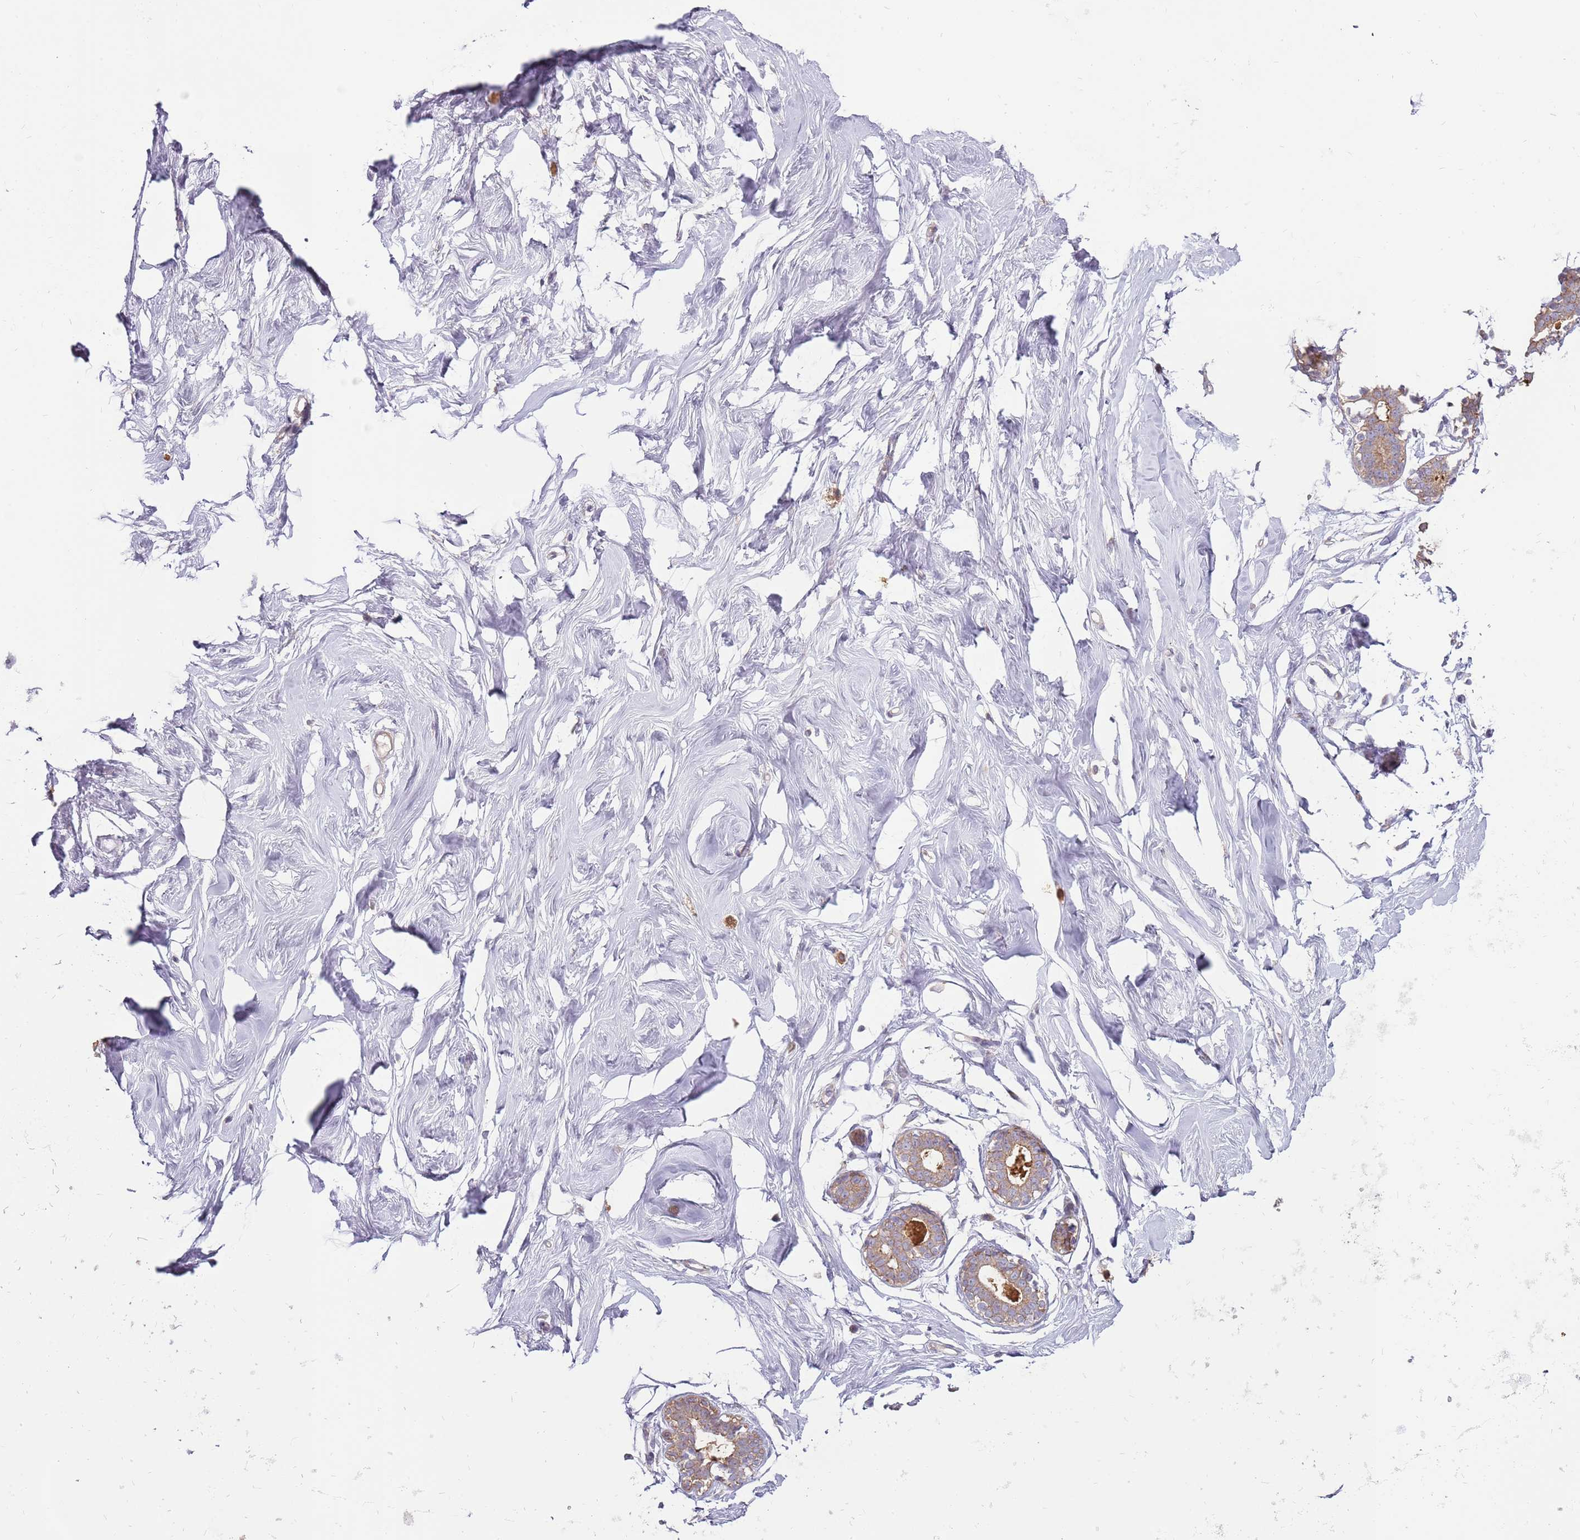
{"staining": {"intensity": "negative", "quantity": "none", "location": "none"}, "tissue": "breast", "cell_type": "Adipocytes", "image_type": "normal", "snomed": [{"axis": "morphology", "description": "Normal tissue, NOS"}, {"axis": "morphology", "description": "Adenoma, NOS"}, {"axis": "topography", "description": "Breast"}], "caption": "This is an immunohistochemistry image of benign human breast. There is no positivity in adipocytes.", "gene": "SPATA31D1", "patient": {"sex": "female", "age": 23}}